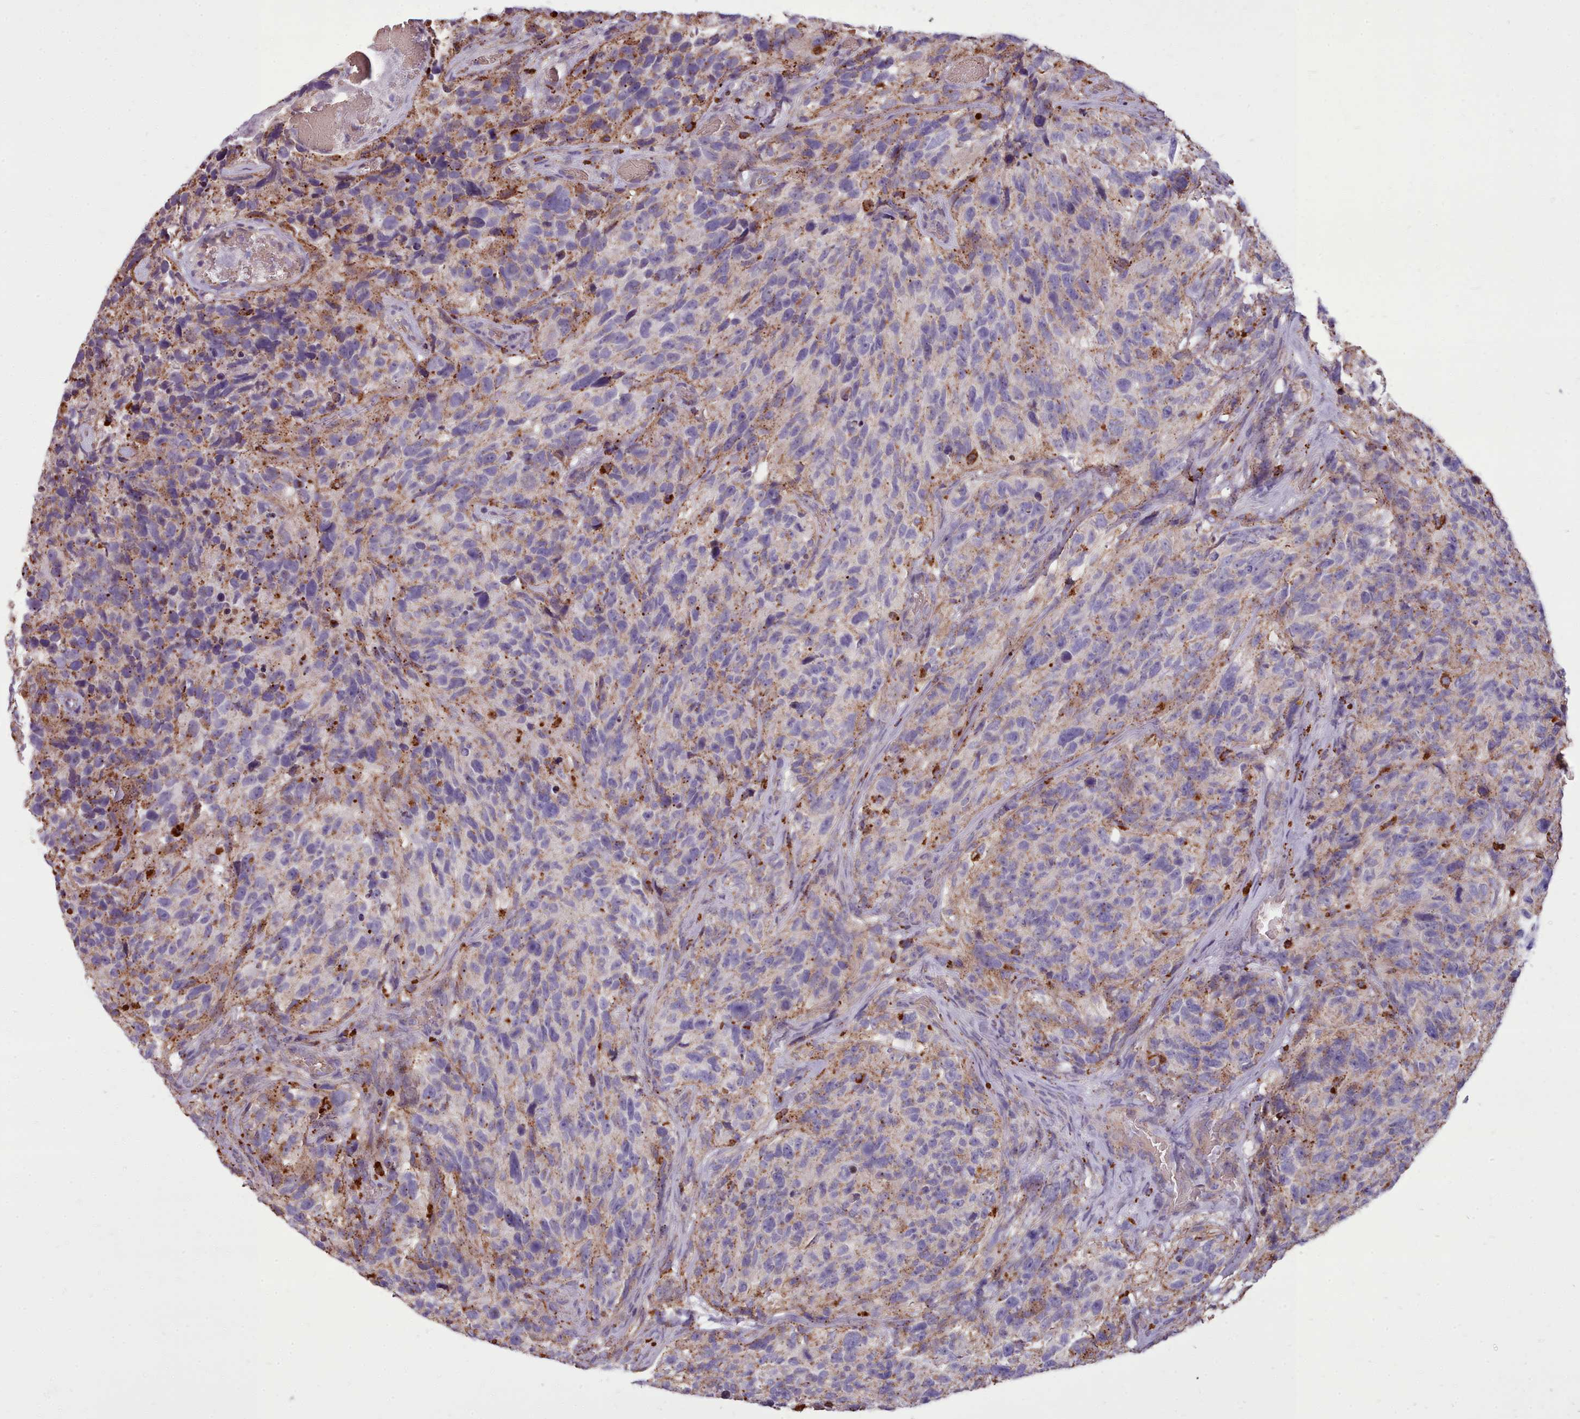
{"staining": {"intensity": "moderate", "quantity": "<25%", "location": "cytoplasmic/membranous"}, "tissue": "glioma", "cell_type": "Tumor cells", "image_type": "cancer", "snomed": [{"axis": "morphology", "description": "Glioma, malignant, High grade"}, {"axis": "topography", "description": "Brain"}], "caption": "Malignant glioma (high-grade) was stained to show a protein in brown. There is low levels of moderate cytoplasmic/membranous expression in approximately <25% of tumor cells. Immunohistochemistry (ihc) stains the protein in brown and the nuclei are stained blue.", "gene": "PACSIN3", "patient": {"sex": "male", "age": 69}}